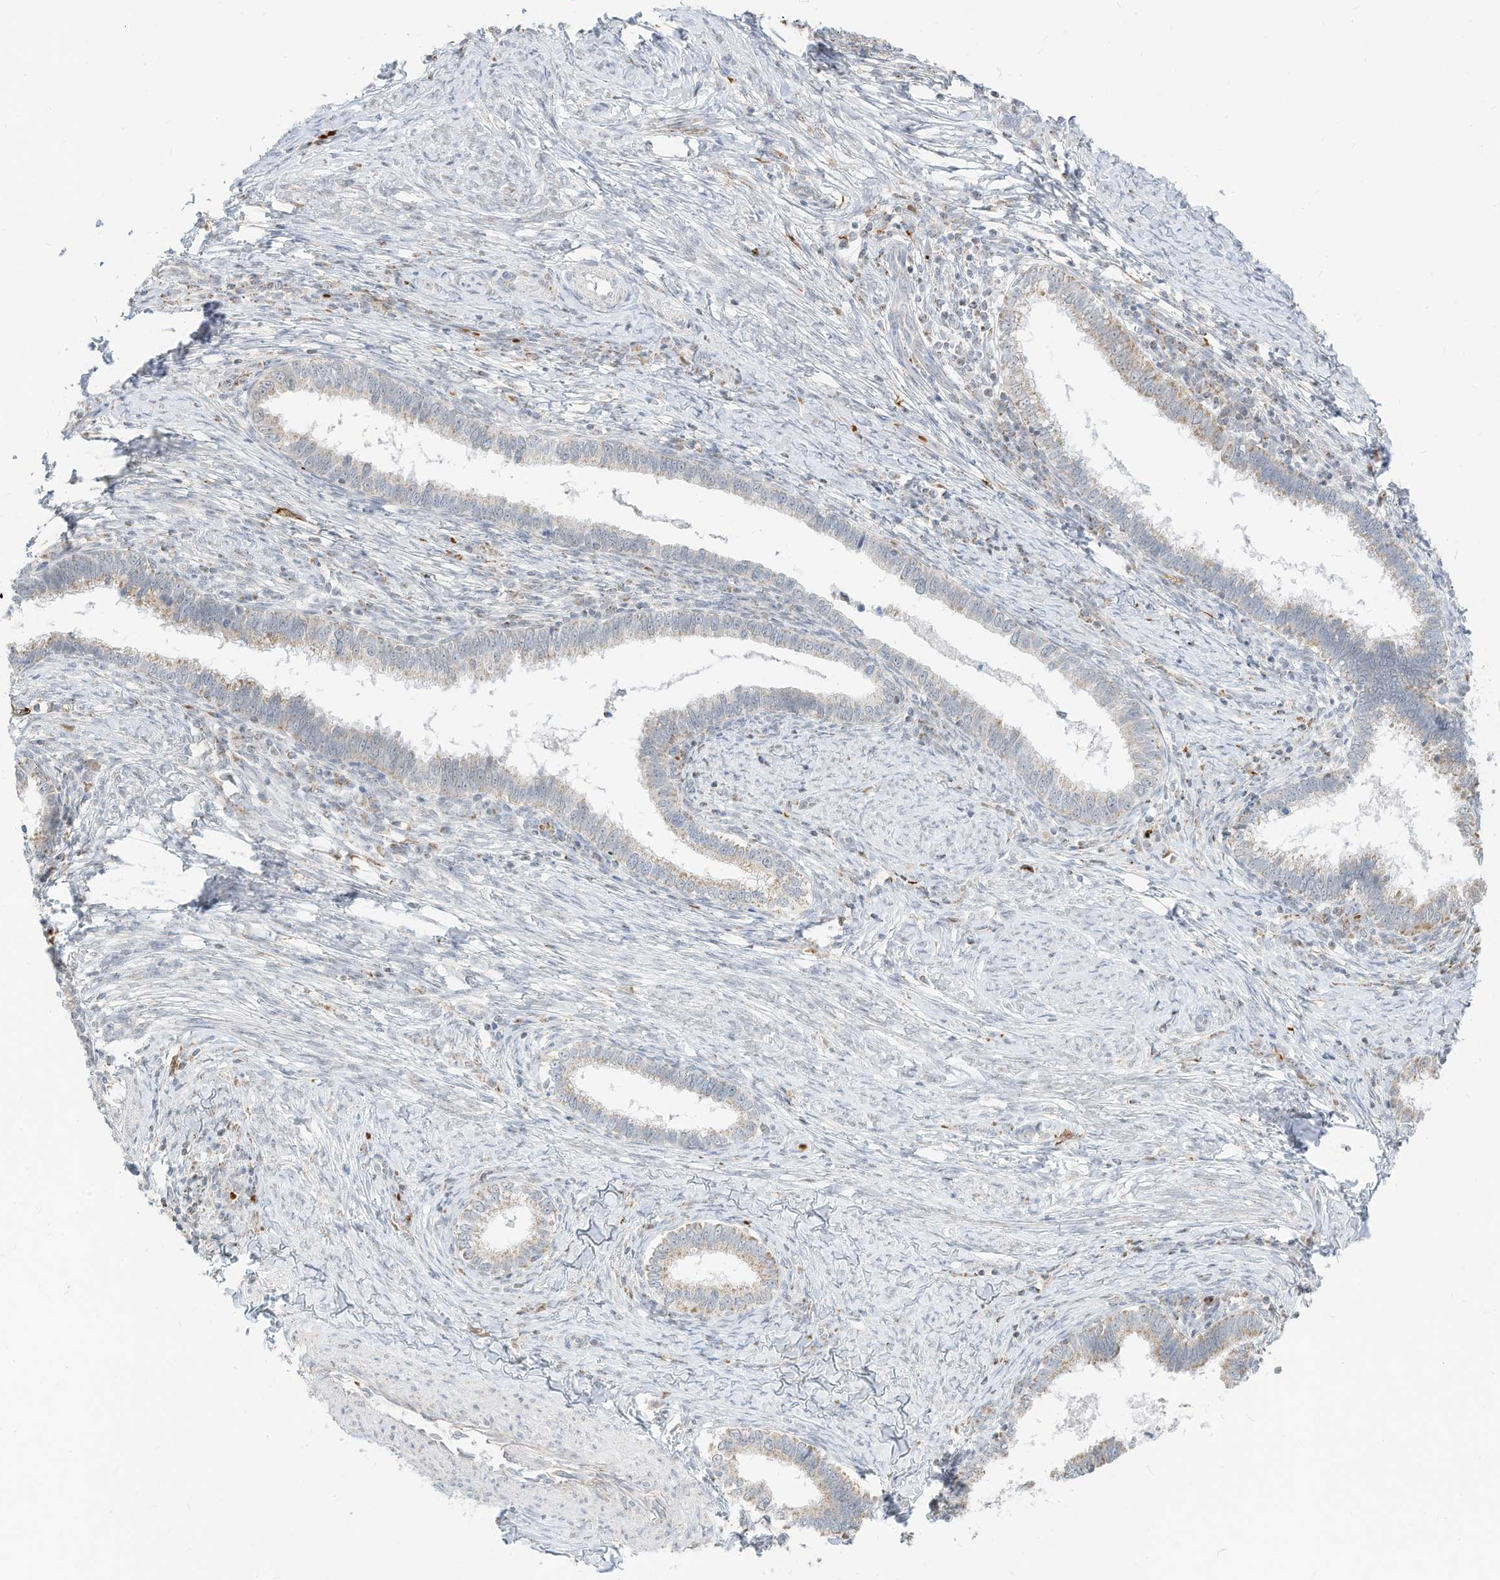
{"staining": {"intensity": "weak", "quantity": ">75%", "location": "cytoplasmic/membranous"}, "tissue": "cervical cancer", "cell_type": "Tumor cells", "image_type": "cancer", "snomed": [{"axis": "morphology", "description": "Adenocarcinoma, NOS"}, {"axis": "topography", "description": "Cervix"}], "caption": "Adenocarcinoma (cervical) stained with DAB (3,3'-diaminobenzidine) immunohistochemistry displays low levels of weak cytoplasmic/membranous staining in approximately >75% of tumor cells.", "gene": "MTUS2", "patient": {"sex": "female", "age": 36}}